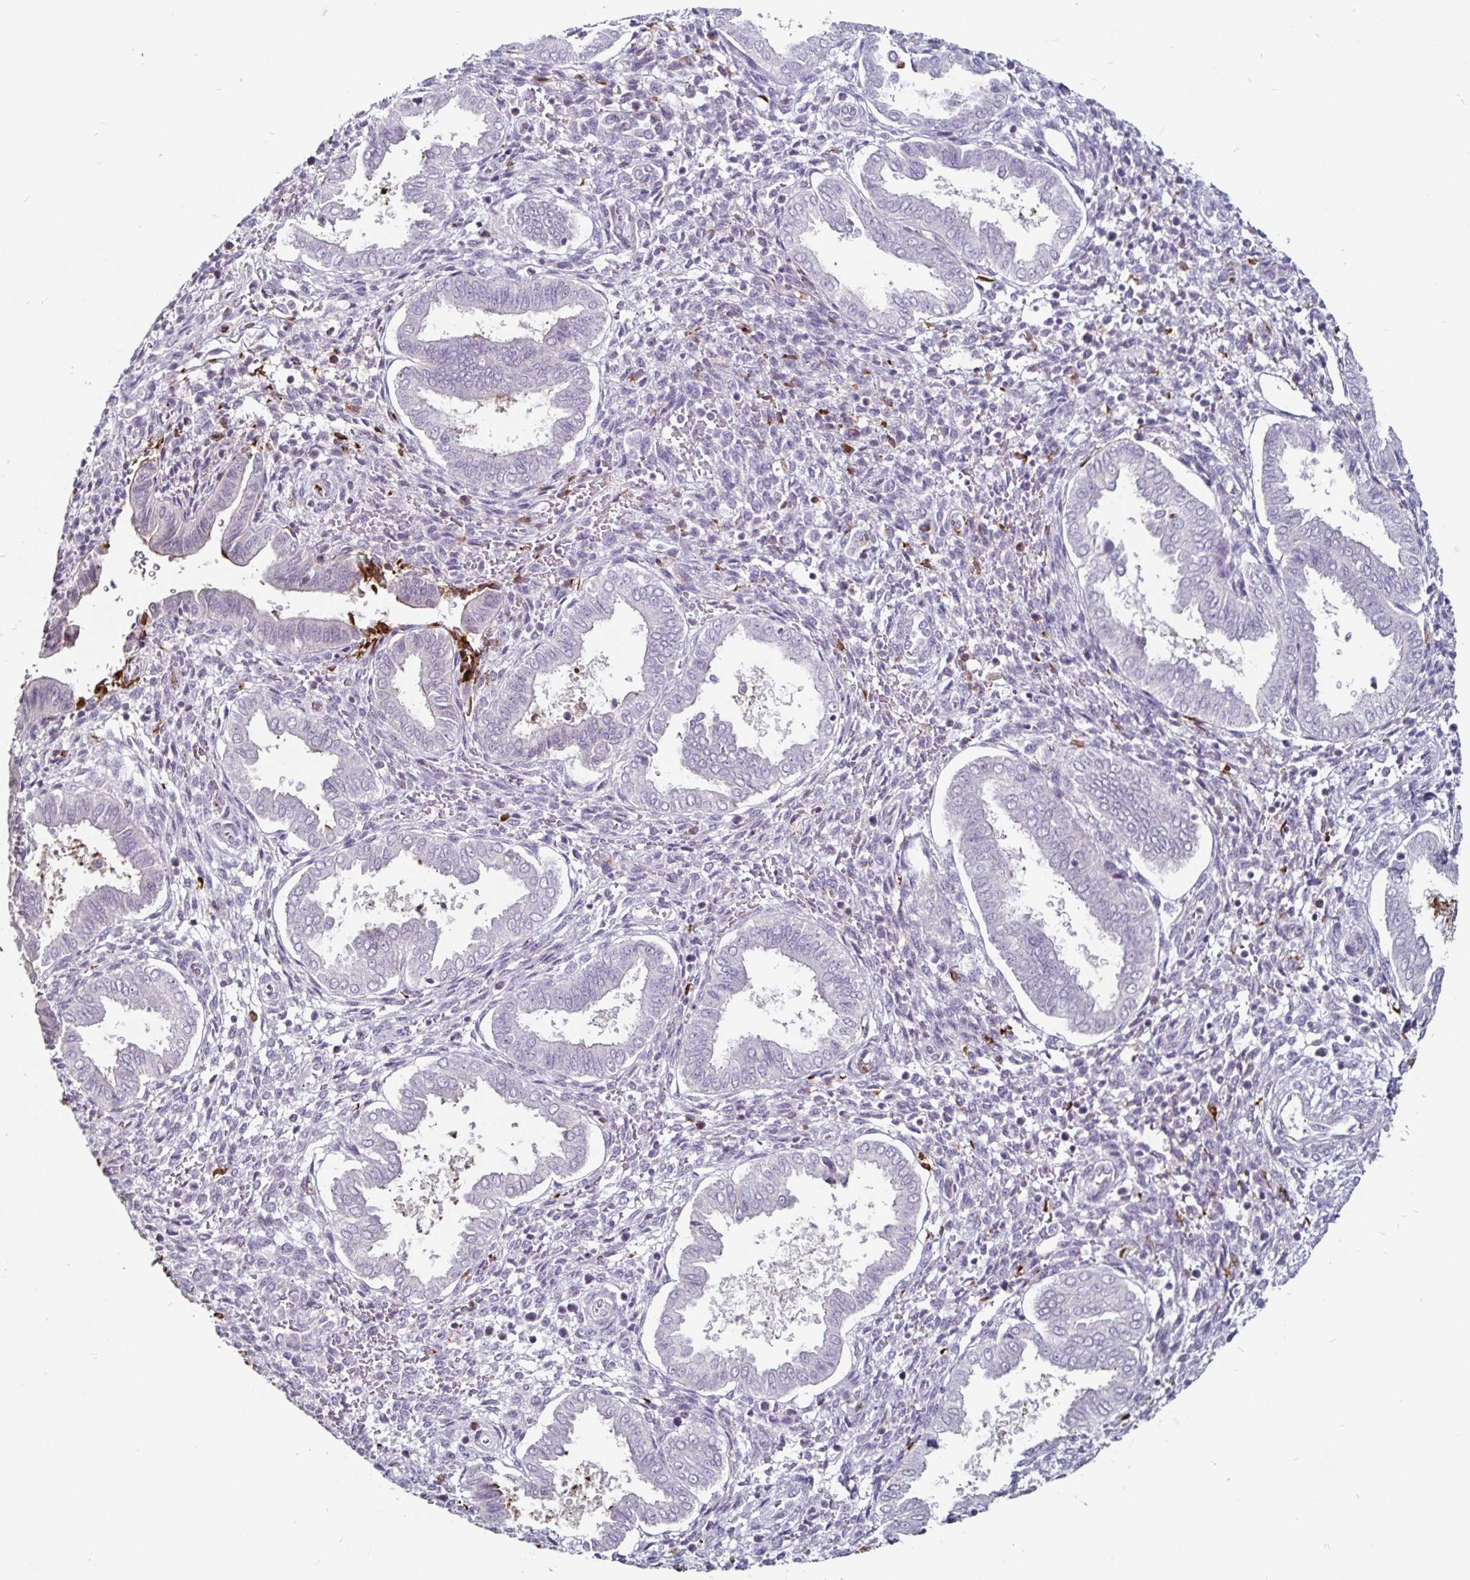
{"staining": {"intensity": "negative", "quantity": "none", "location": "none"}, "tissue": "endometrium", "cell_type": "Cells in endometrial stroma", "image_type": "normal", "snomed": [{"axis": "morphology", "description": "Normal tissue, NOS"}, {"axis": "topography", "description": "Endometrium"}], "caption": "An immunohistochemistry (IHC) micrograph of benign endometrium is shown. There is no staining in cells in endometrial stroma of endometrium. (Stains: DAB immunohistochemistry with hematoxylin counter stain, Microscopy: brightfield microscopy at high magnification).", "gene": "FAIM2", "patient": {"sex": "female", "age": 24}}